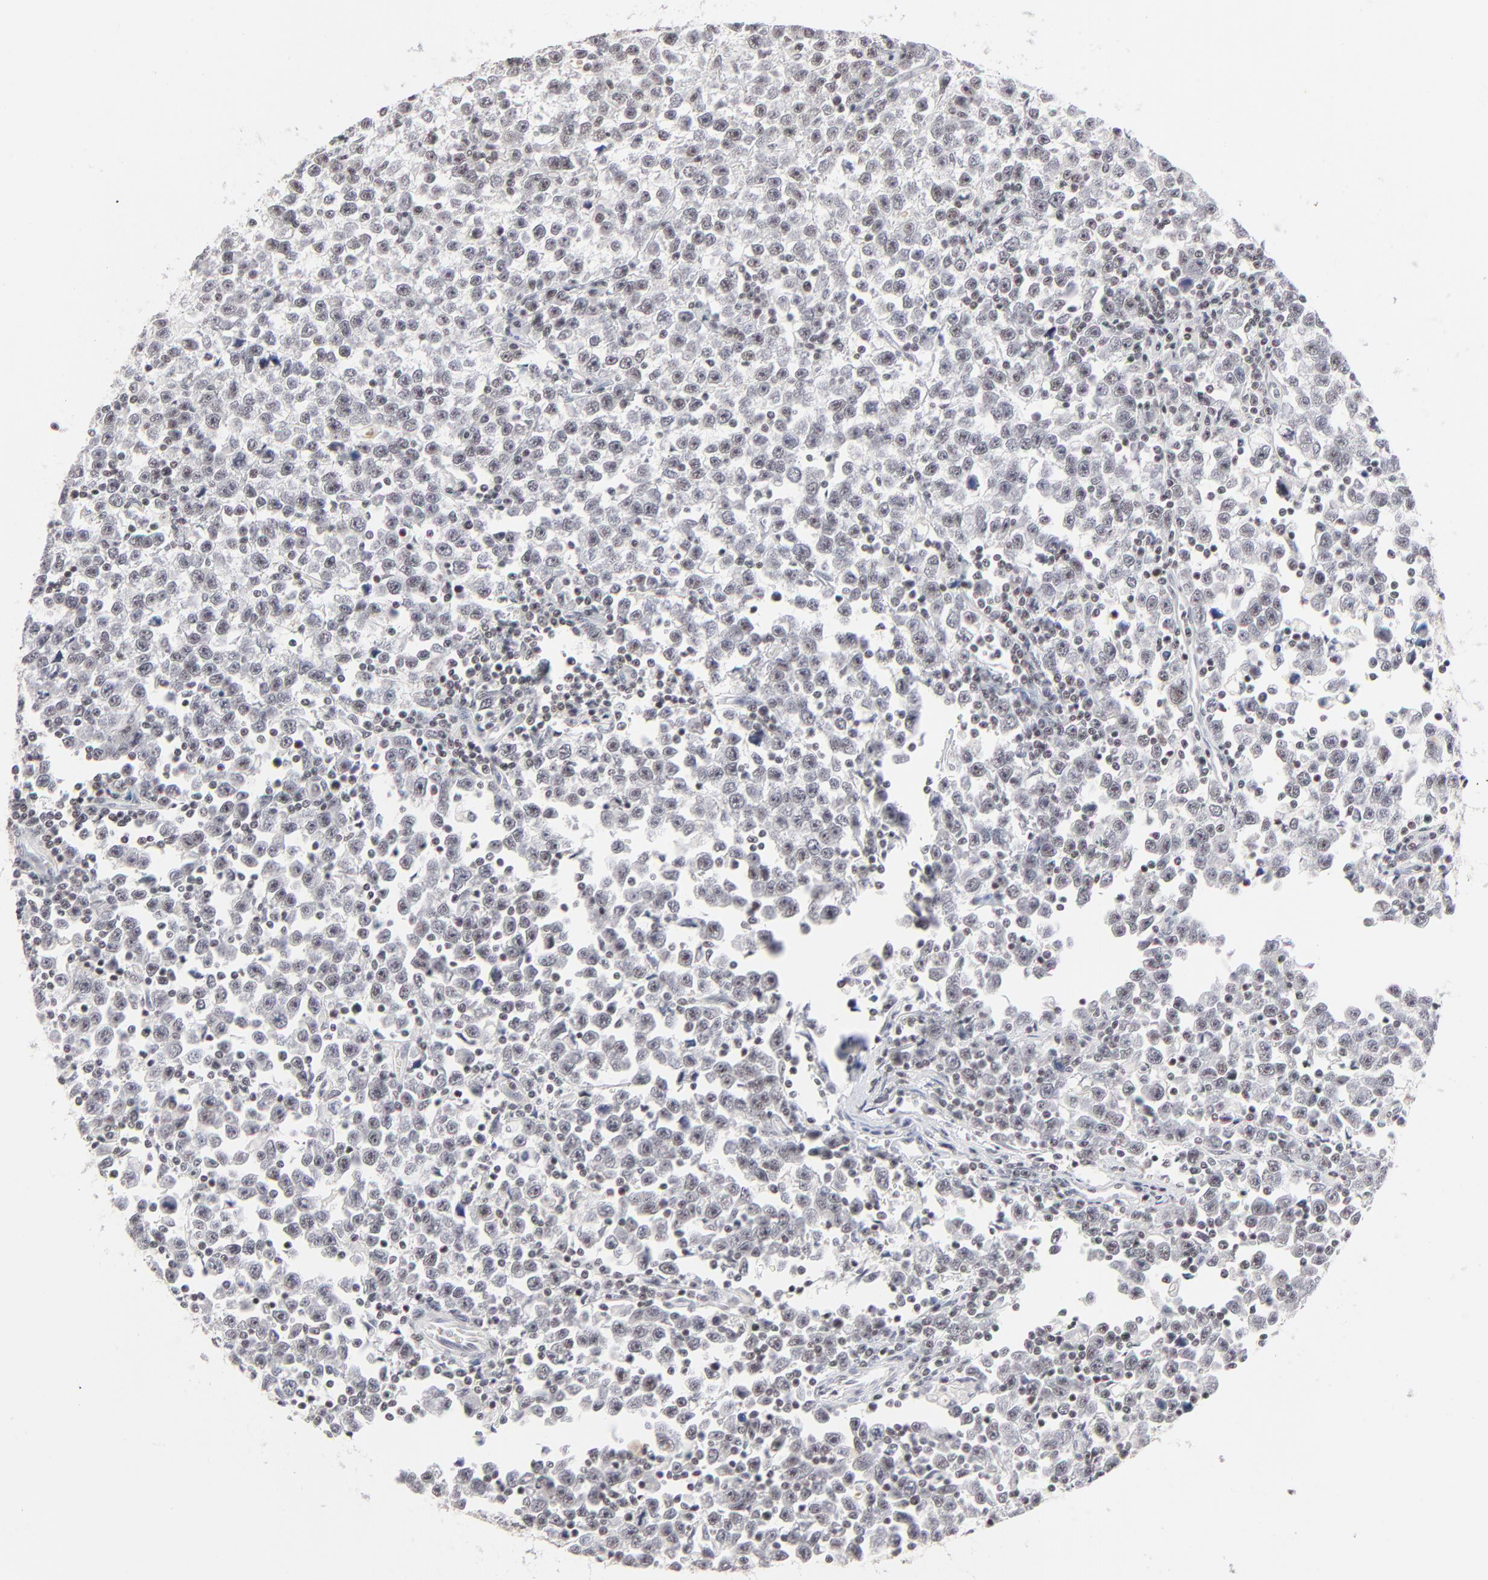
{"staining": {"intensity": "negative", "quantity": "none", "location": "none"}, "tissue": "testis cancer", "cell_type": "Tumor cells", "image_type": "cancer", "snomed": [{"axis": "morphology", "description": "Seminoma, NOS"}, {"axis": "topography", "description": "Testis"}], "caption": "There is no significant expression in tumor cells of testis cancer.", "gene": "ZNF143", "patient": {"sex": "male", "age": 43}}